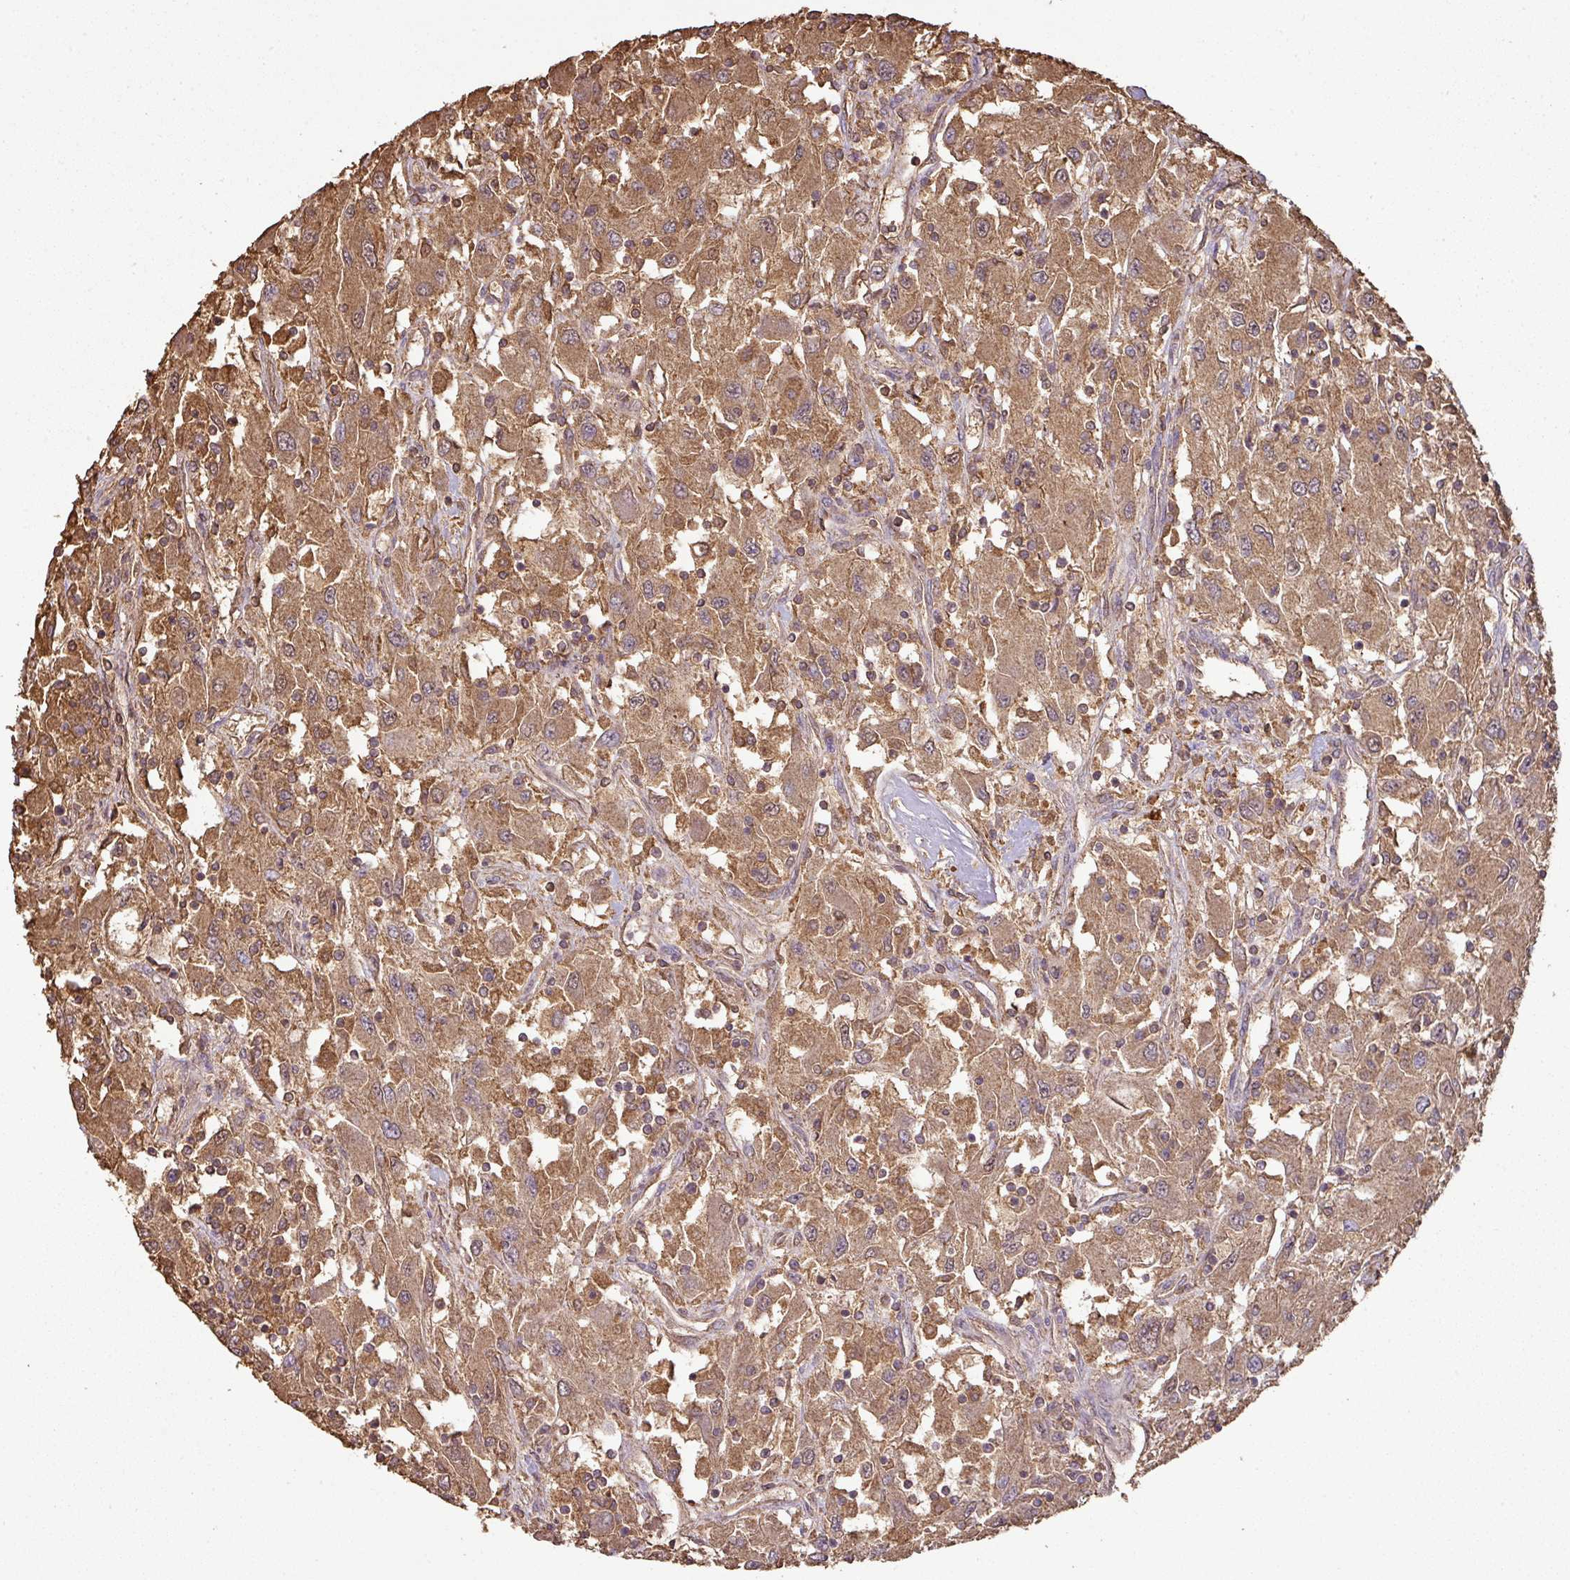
{"staining": {"intensity": "moderate", "quantity": ">75%", "location": "cytoplasmic/membranous"}, "tissue": "renal cancer", "cell_type": "Tumor cells", "image_type": "cancer", "snomed": [{"axis": "morphology", "description": "Adenocarcinoma, NOS"}, {"axis": "topography", "description": "Kidney"}], "caption": "Approximately >75% of tumor cells in human renal adenocarcinoma show moderate cytoplasmic/membranous protein positivity as visualized by brown immunohistochemical staining.", "gene": "ATAT1", "patient": {"sex": "female", "age": 67}}